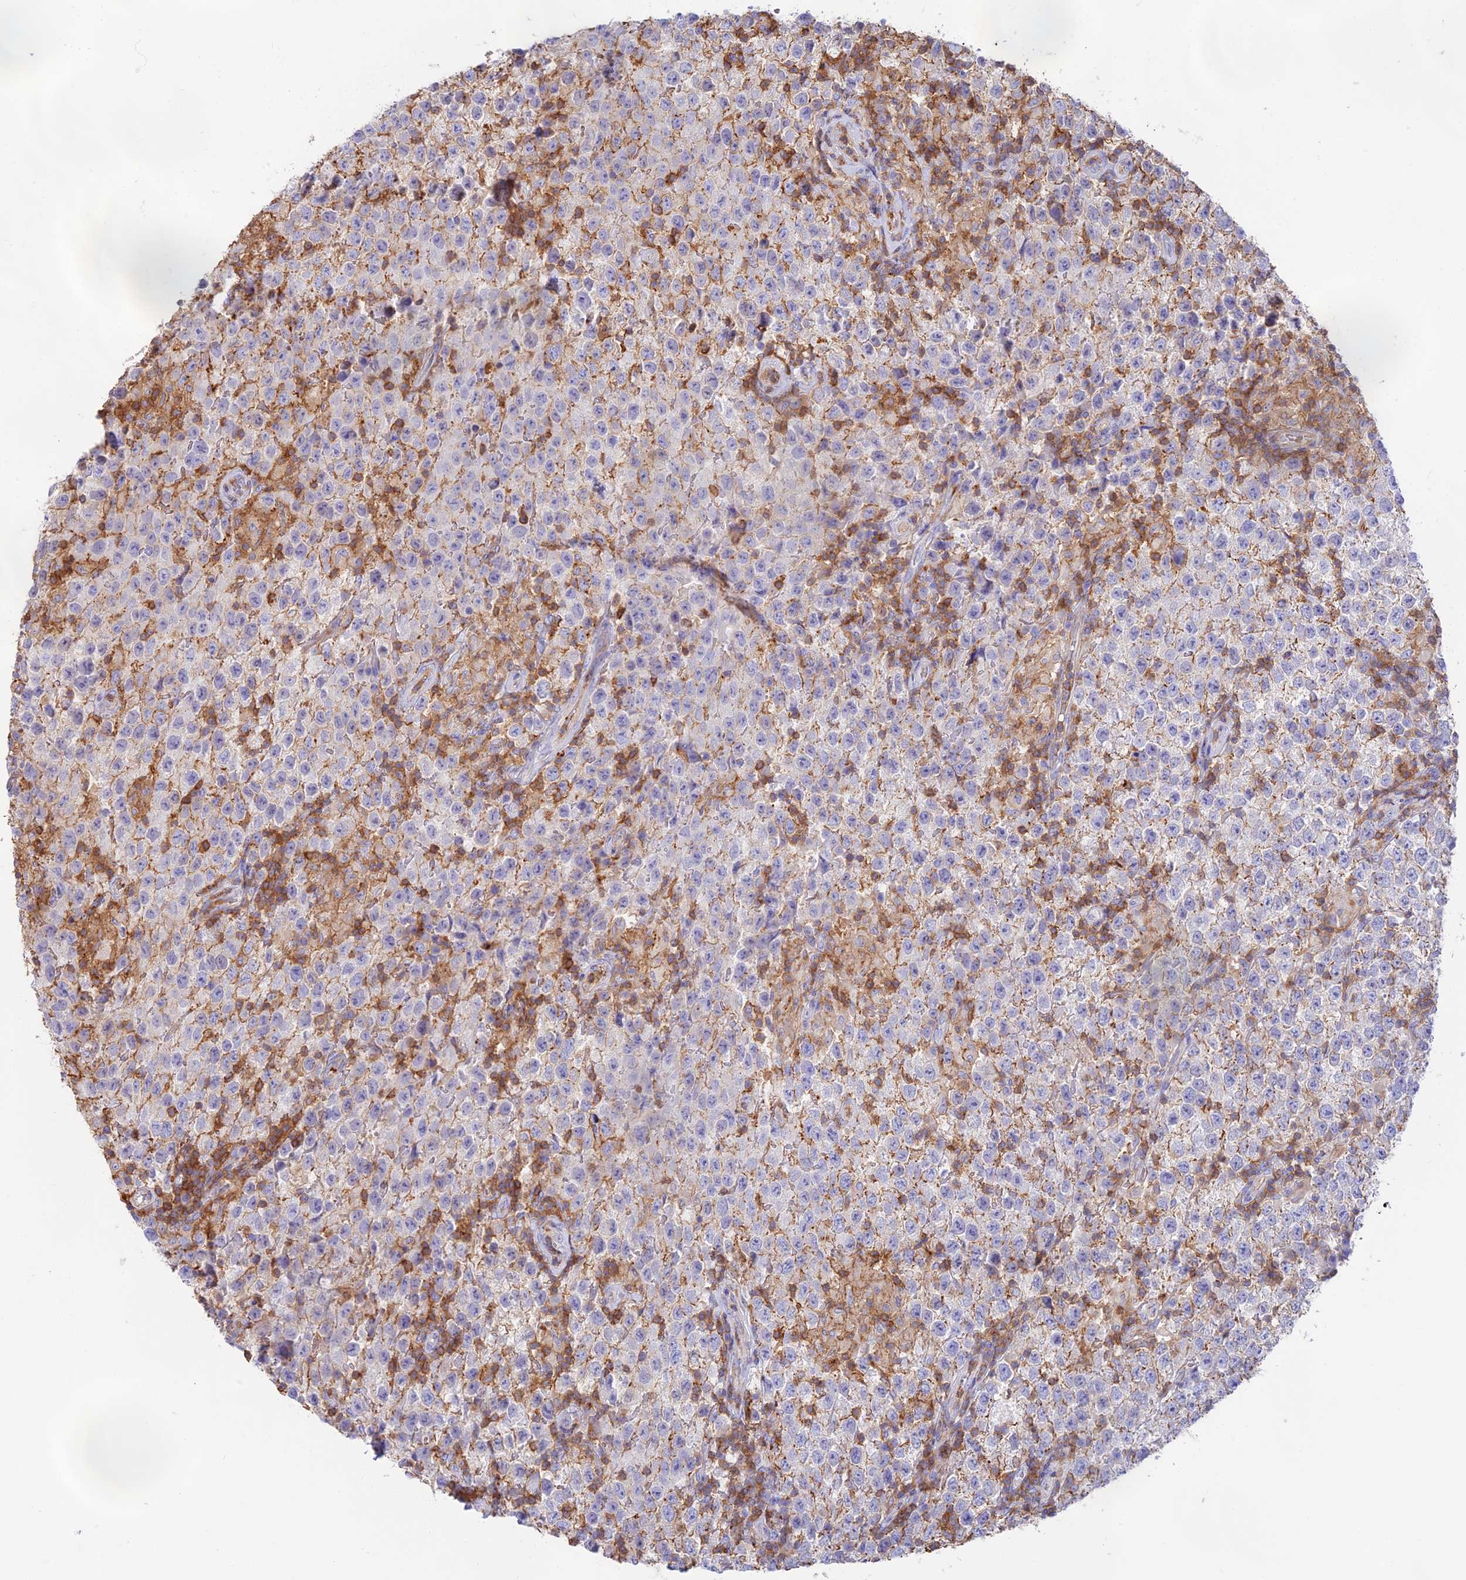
{"staining": {"intensity": "moderate", "quantity": "<25%", "location": "cytoplasmic/membranous"}, "tissue": "testis cancer", "cell_type": "Tumor cells", "image_type": "cancer", "snomed": [{"axis": "morphology", "description": "Seminoma, NOS"}, {"axis": "morphology", "description": "Carcinoma, Embryonal, NOS"}, {"axis": "topography", "description": "Testis"}], "caption": "DAB (3,3'-diaminobenzidine) immunohistochemical staining of human testis cancer displays moderate cytoplasmic/membranous protein staining in about <25% of tumor cells.", "gene": "DENND1C", "patient": {"sex": "male", "age": 41}}